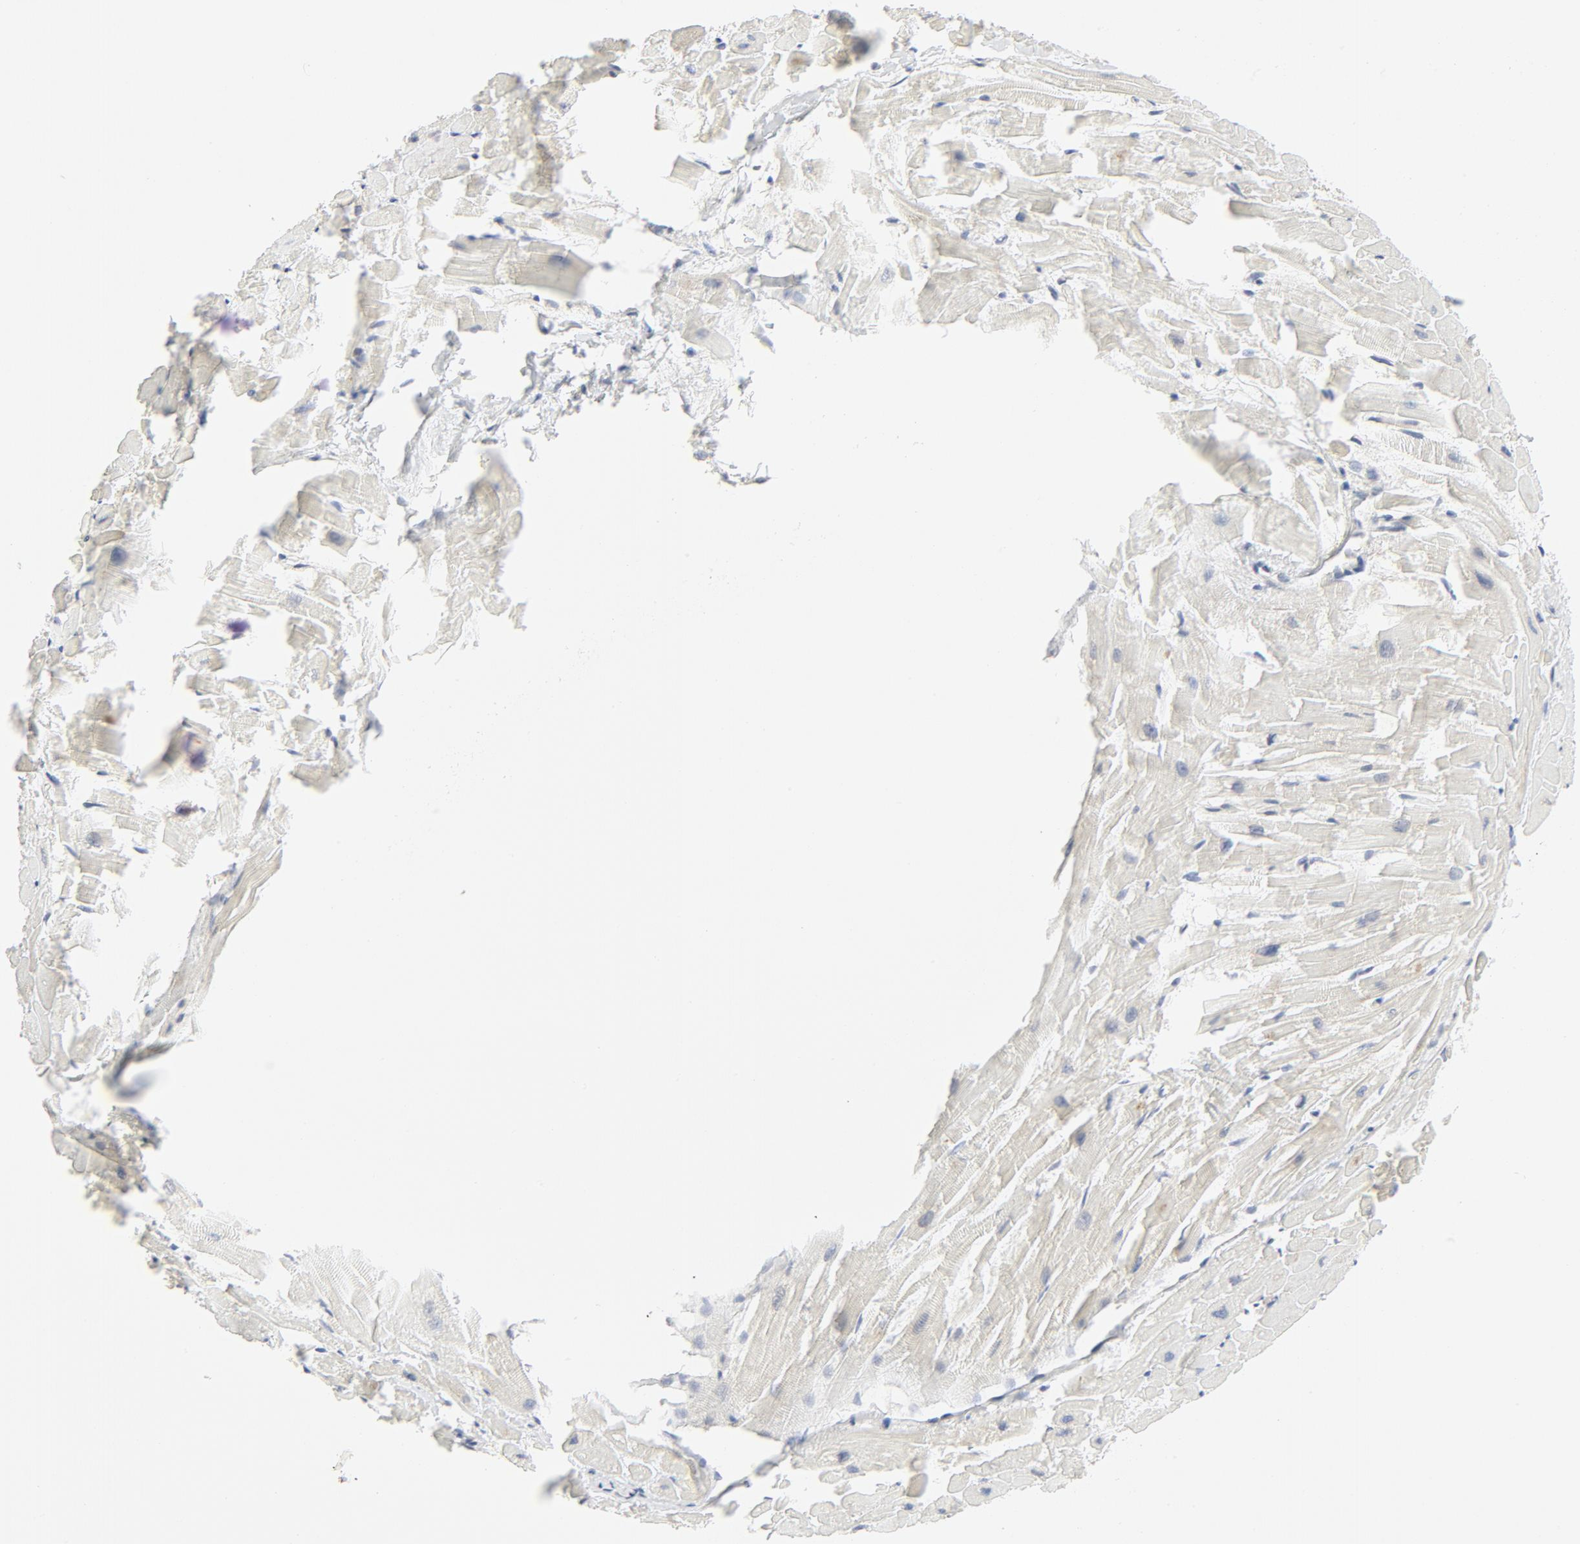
{"staining": {"intensity": "weak", "quantity": "<25%", "location": "cytoplasmic/membranous"}, "tissue": "heart muscle", "cell_type": "Cardiomyocytes", "image_type": "normal", "snomed": [{"axis": "morphology", "description": "Normal tissue, NOS"}, {"axis": "topography", "description": "Heart"}], "caption": "A high-resolution micrograph shows IHC staining of unremarkable heart muscle, which shows no significant staining in cardiomyocytes.", "gene": "RABEP1", "patient": {"sex": "female", "age": 19}}